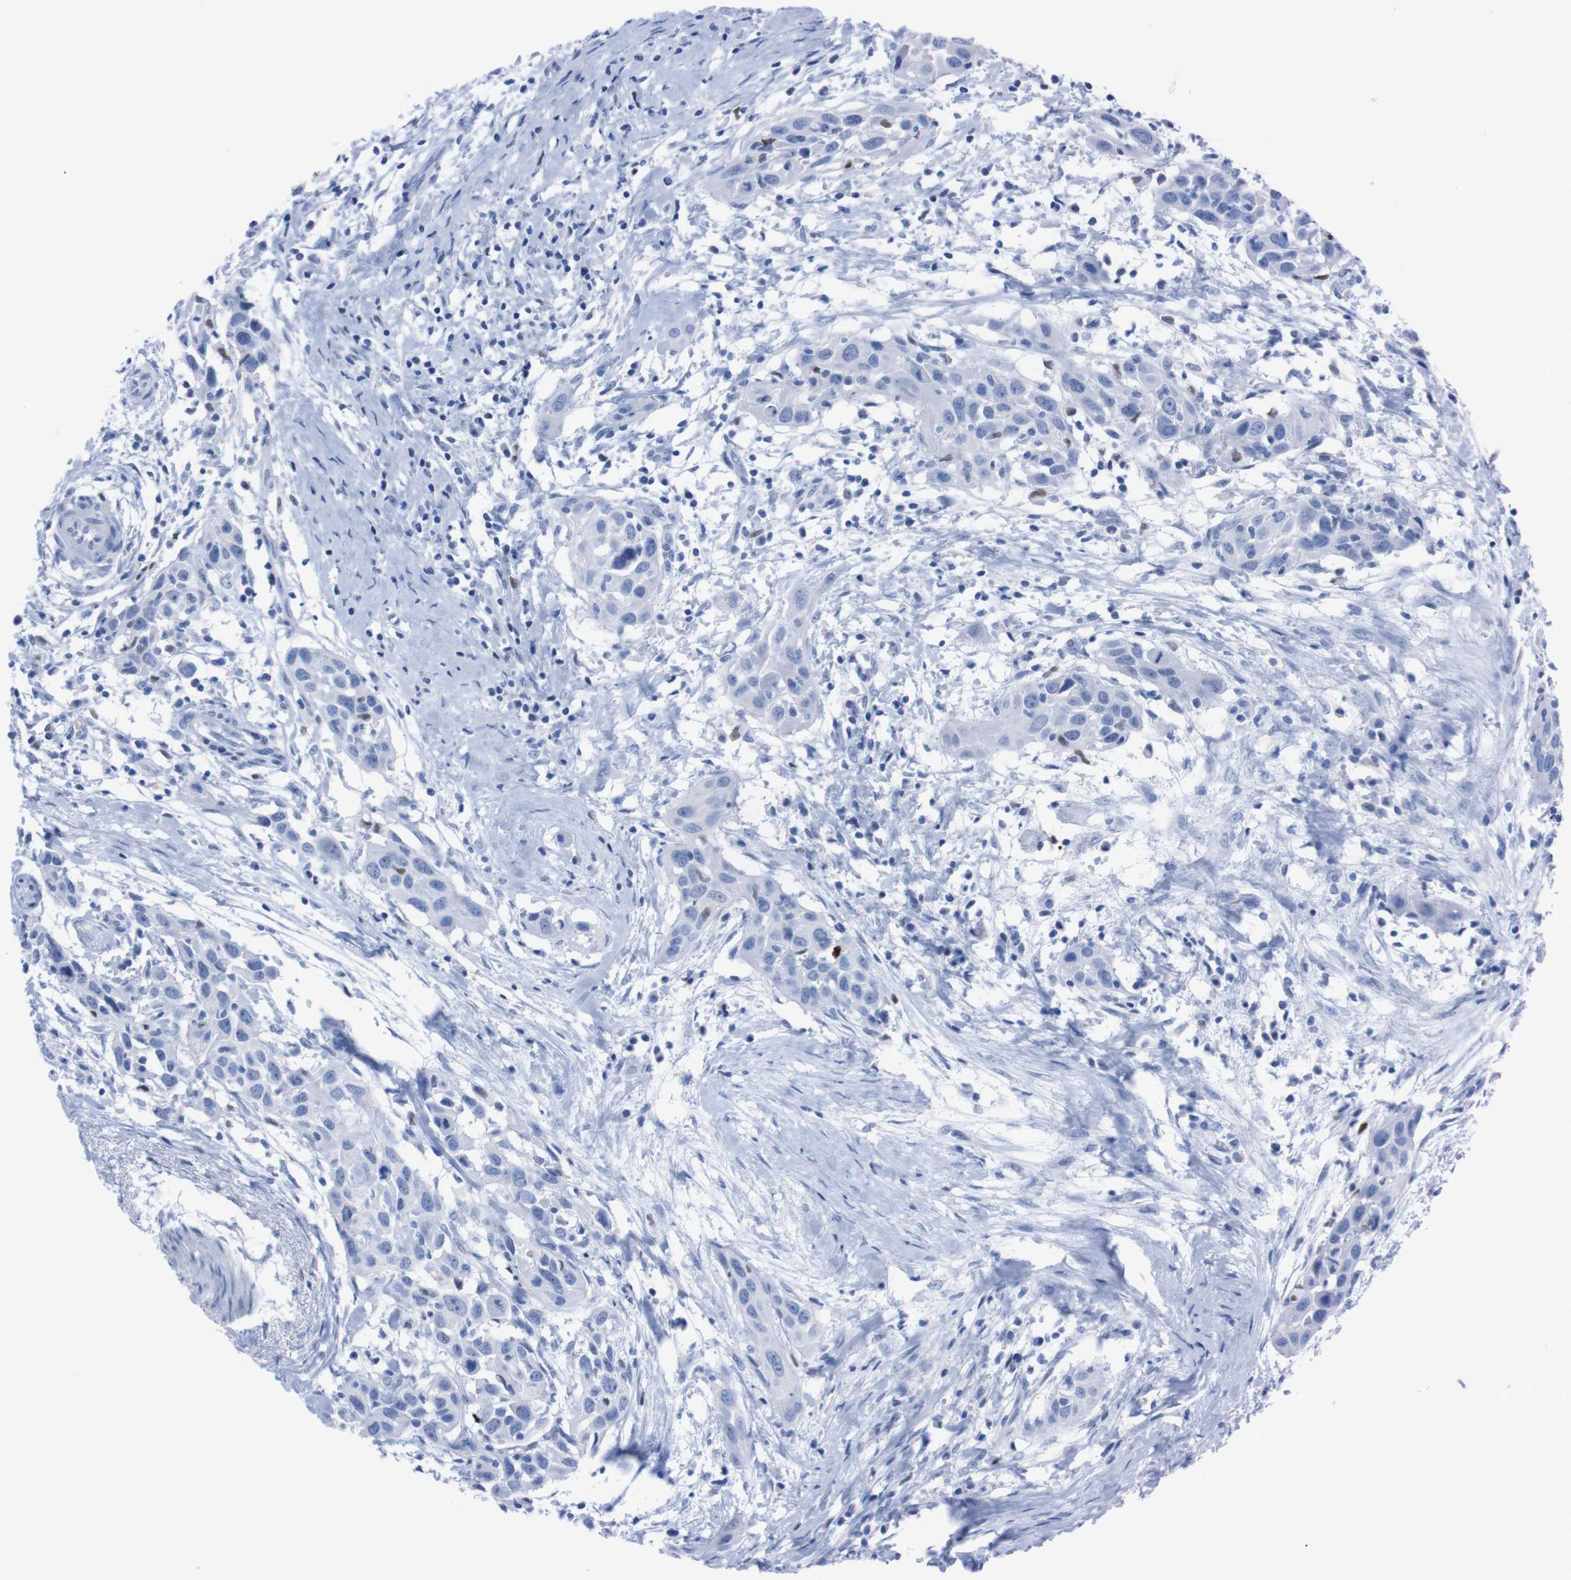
{"staining": {"intensity": "negative", "quantity": "none", "location": "none"}, "tissue": "head and neck cancer", "cell_type": "Tumor cells", "image_type": "cancer", "snomed": [{"axis": "morphology", "description": "Squamous cell carcinoma, NOS"}, {"axis": "topography", "description": "Oral tissue"}, {"axis": "topography", "description": "Head-Neck"}], "caption": "A high-resolution micrograph shows immunohistochemistry (IHC) staining of squamous cell carcinoma (head and neck), which reveals no significant positivity in tumor cells.", "gene": "P2RY12", "patient": {"sex": "female", "age": 50}}